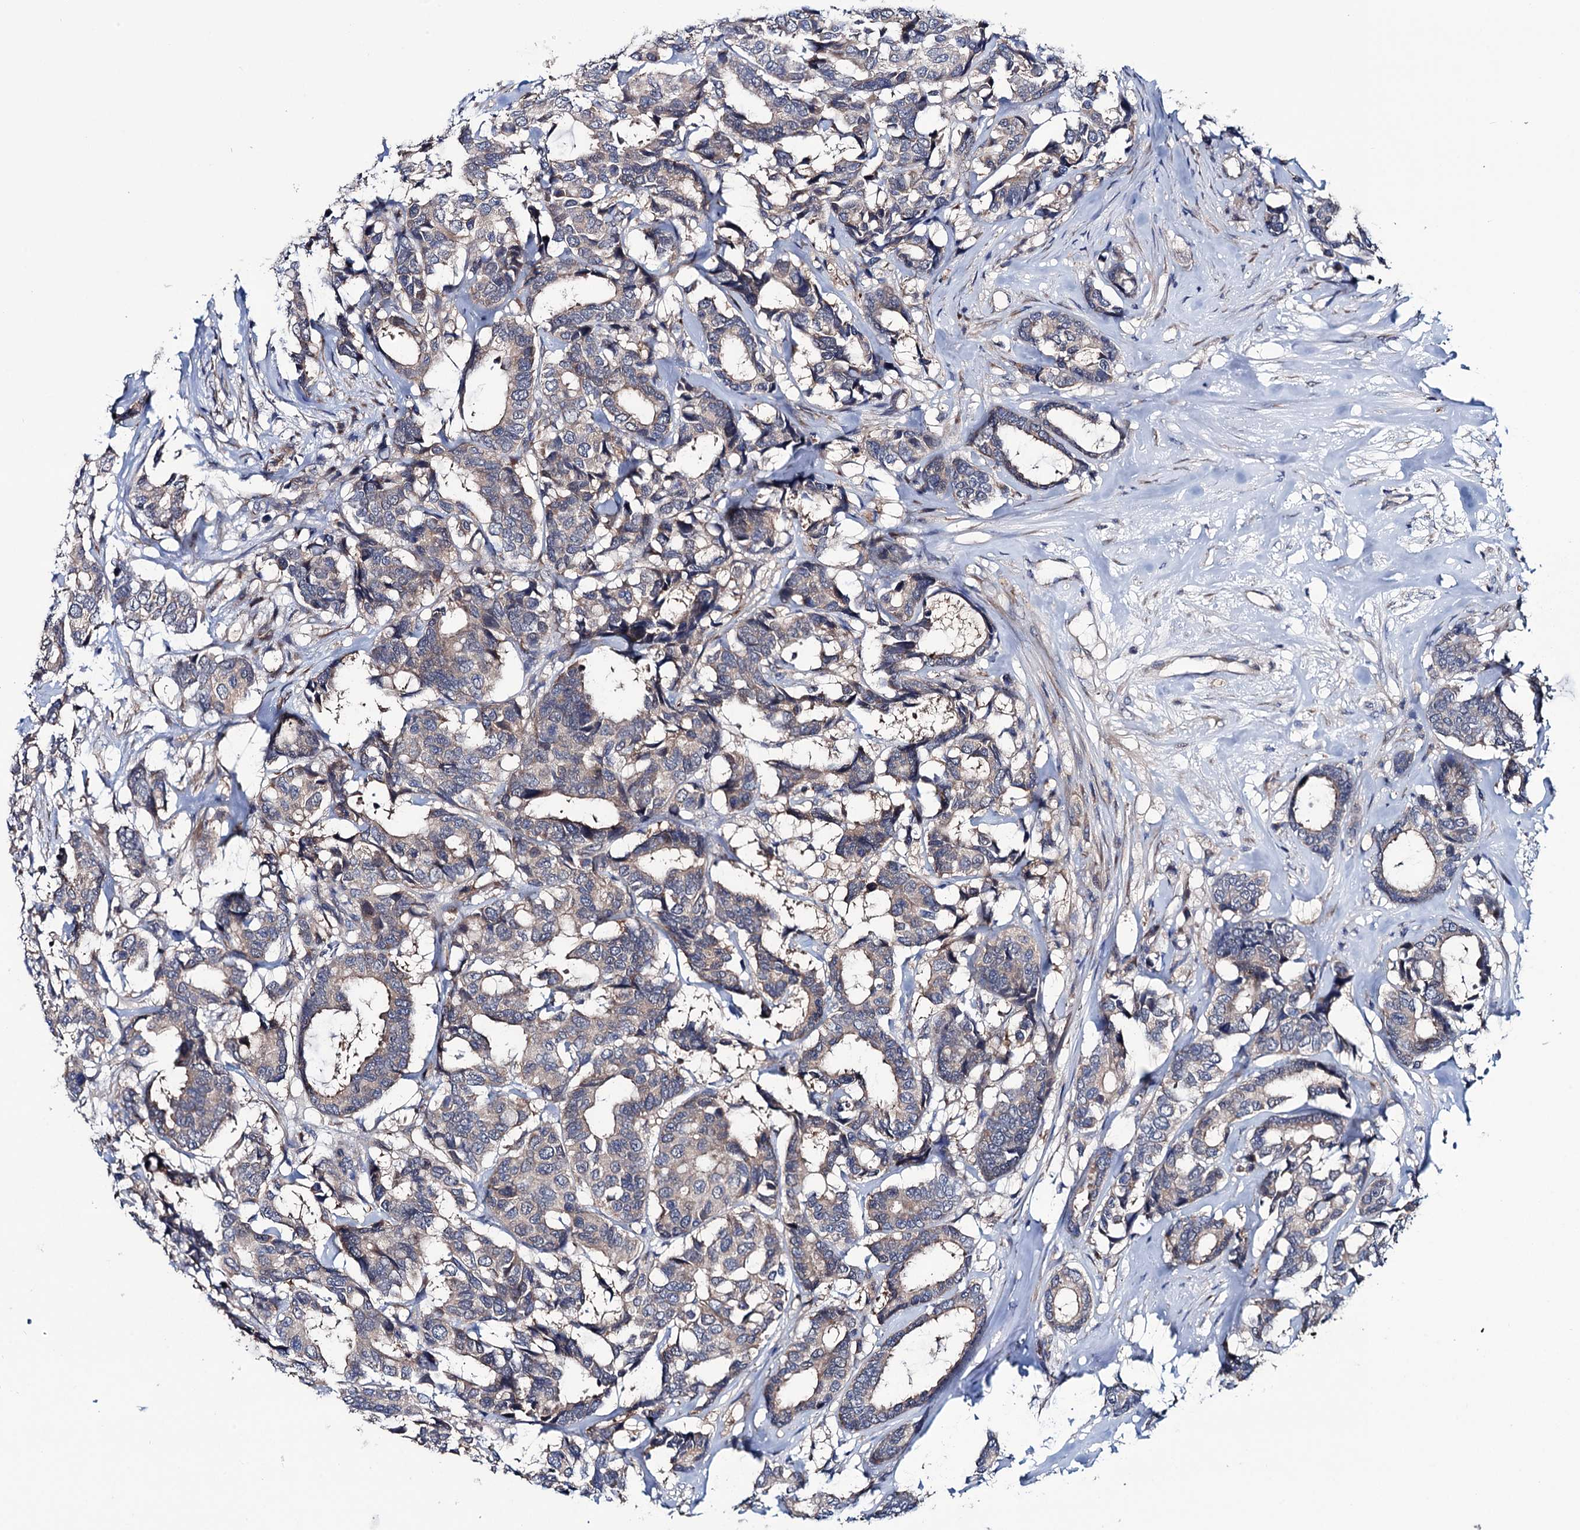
{"staining": {"intensity": "weak", "quantity": "25%-75%", "location": "cytoplasmic/membranous"}, "tissue": "breast cancer", "cell_type": "Tumor cells", "image_type": "cancer", "snomed": [{"axis": "morphology", "description": "Duct carcinoma"}, {"axis": "topography", "description": "Breast"}], "caption": "Immunohistochemical staining of human breast invasive ductal carcinoma reveals weak cytoplasmic/membranous protein expression in approximately 25%-75% of tumor cells.", "gene": "EYA4", "patient": {"sex": "female", "age": 87}}